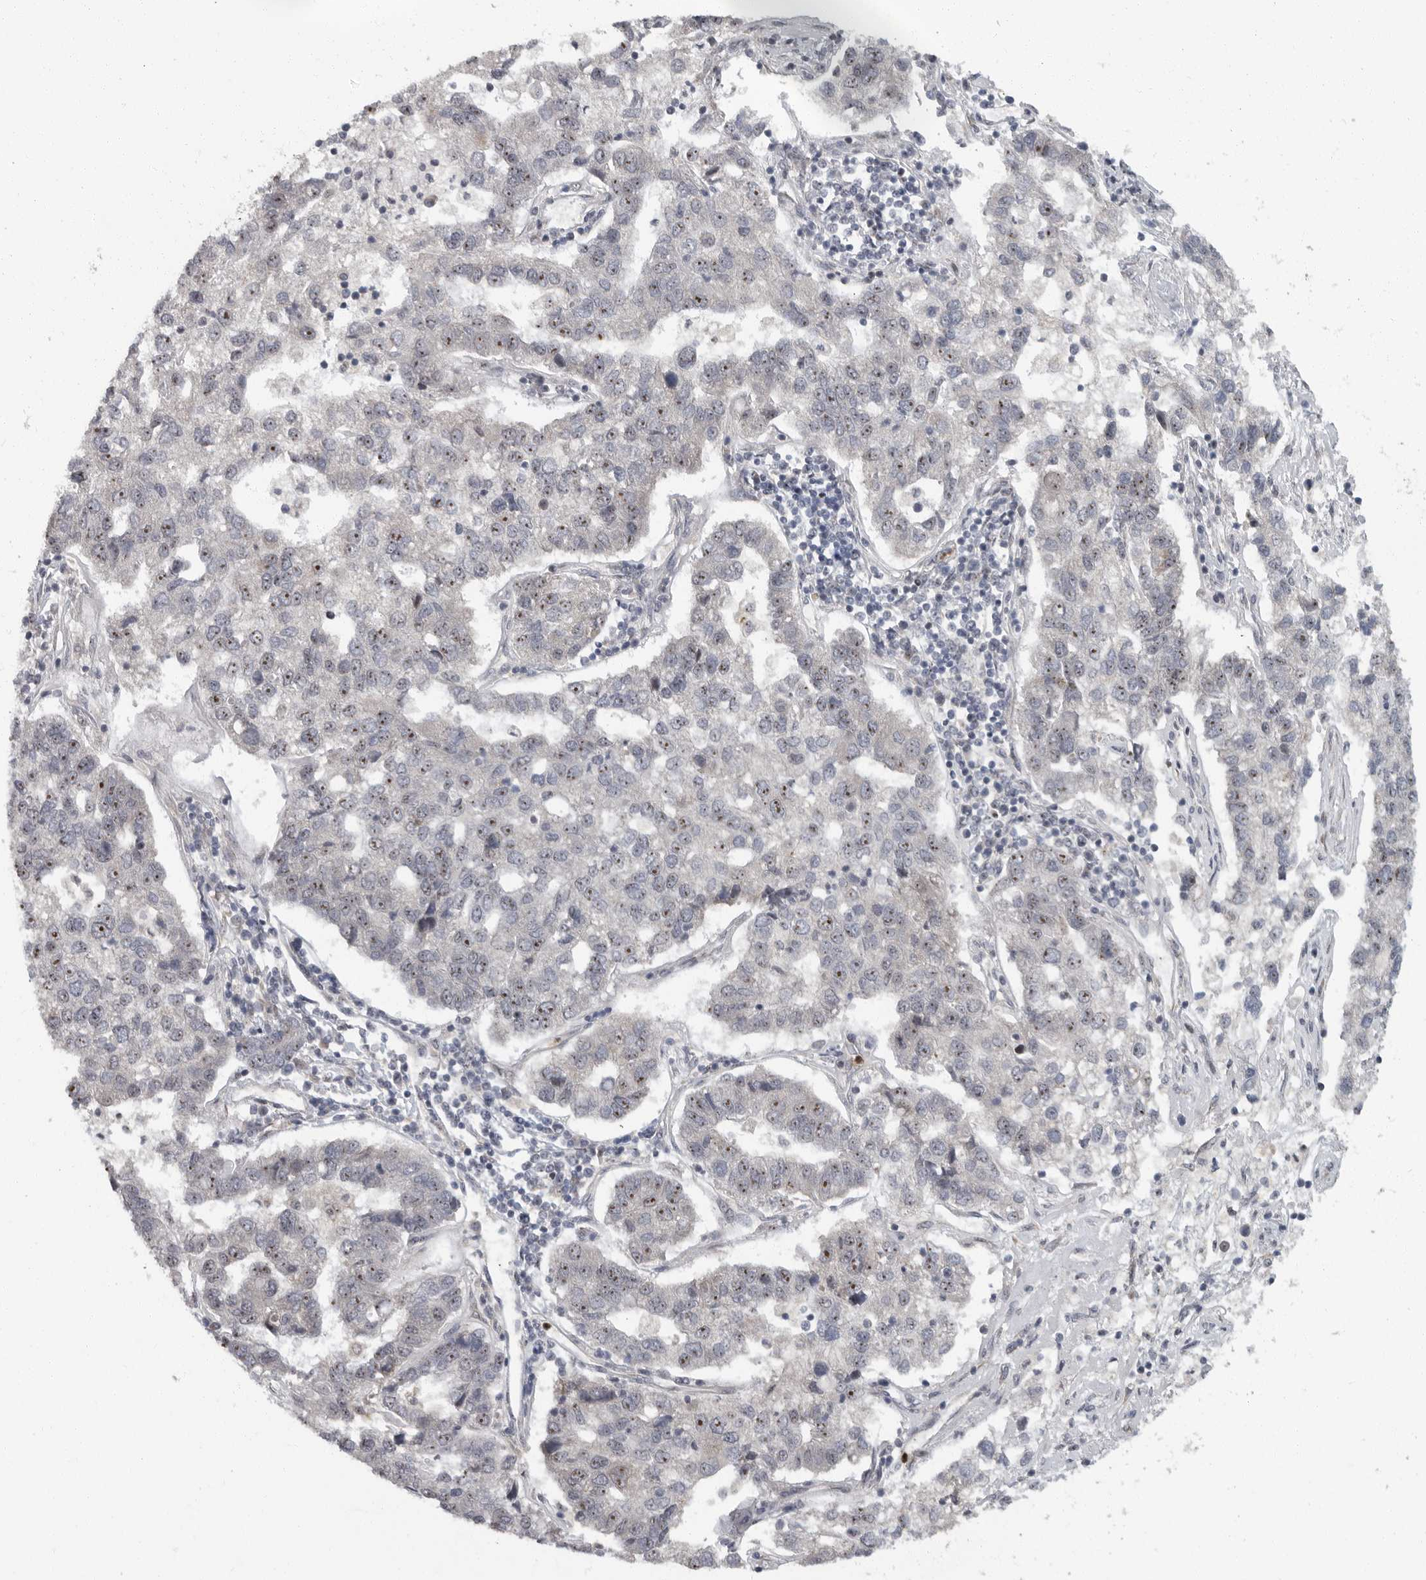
{"staining": {"intensity": "moderate", "quantity": "25%-75%", "location": "nuclear"}, "tissue": "pancreatic cancer", "cell_type": "Tumor cells", "image_type": "cancer", "snomed": [{"axis": "morphology", "description": "Adenocarcinoma, NOS"}, {"axis": "topography", "description": "Pancreas"}], "caption": "This micrograph displays immunohistochemistry staining of human pancreatic cancer (adenocarcinoma), with medium moderate nuclear expression in approximately 25%-75% of tumor cells.", "gene": "PDCD11", "patient": {"sex": "female", "age": 61}}